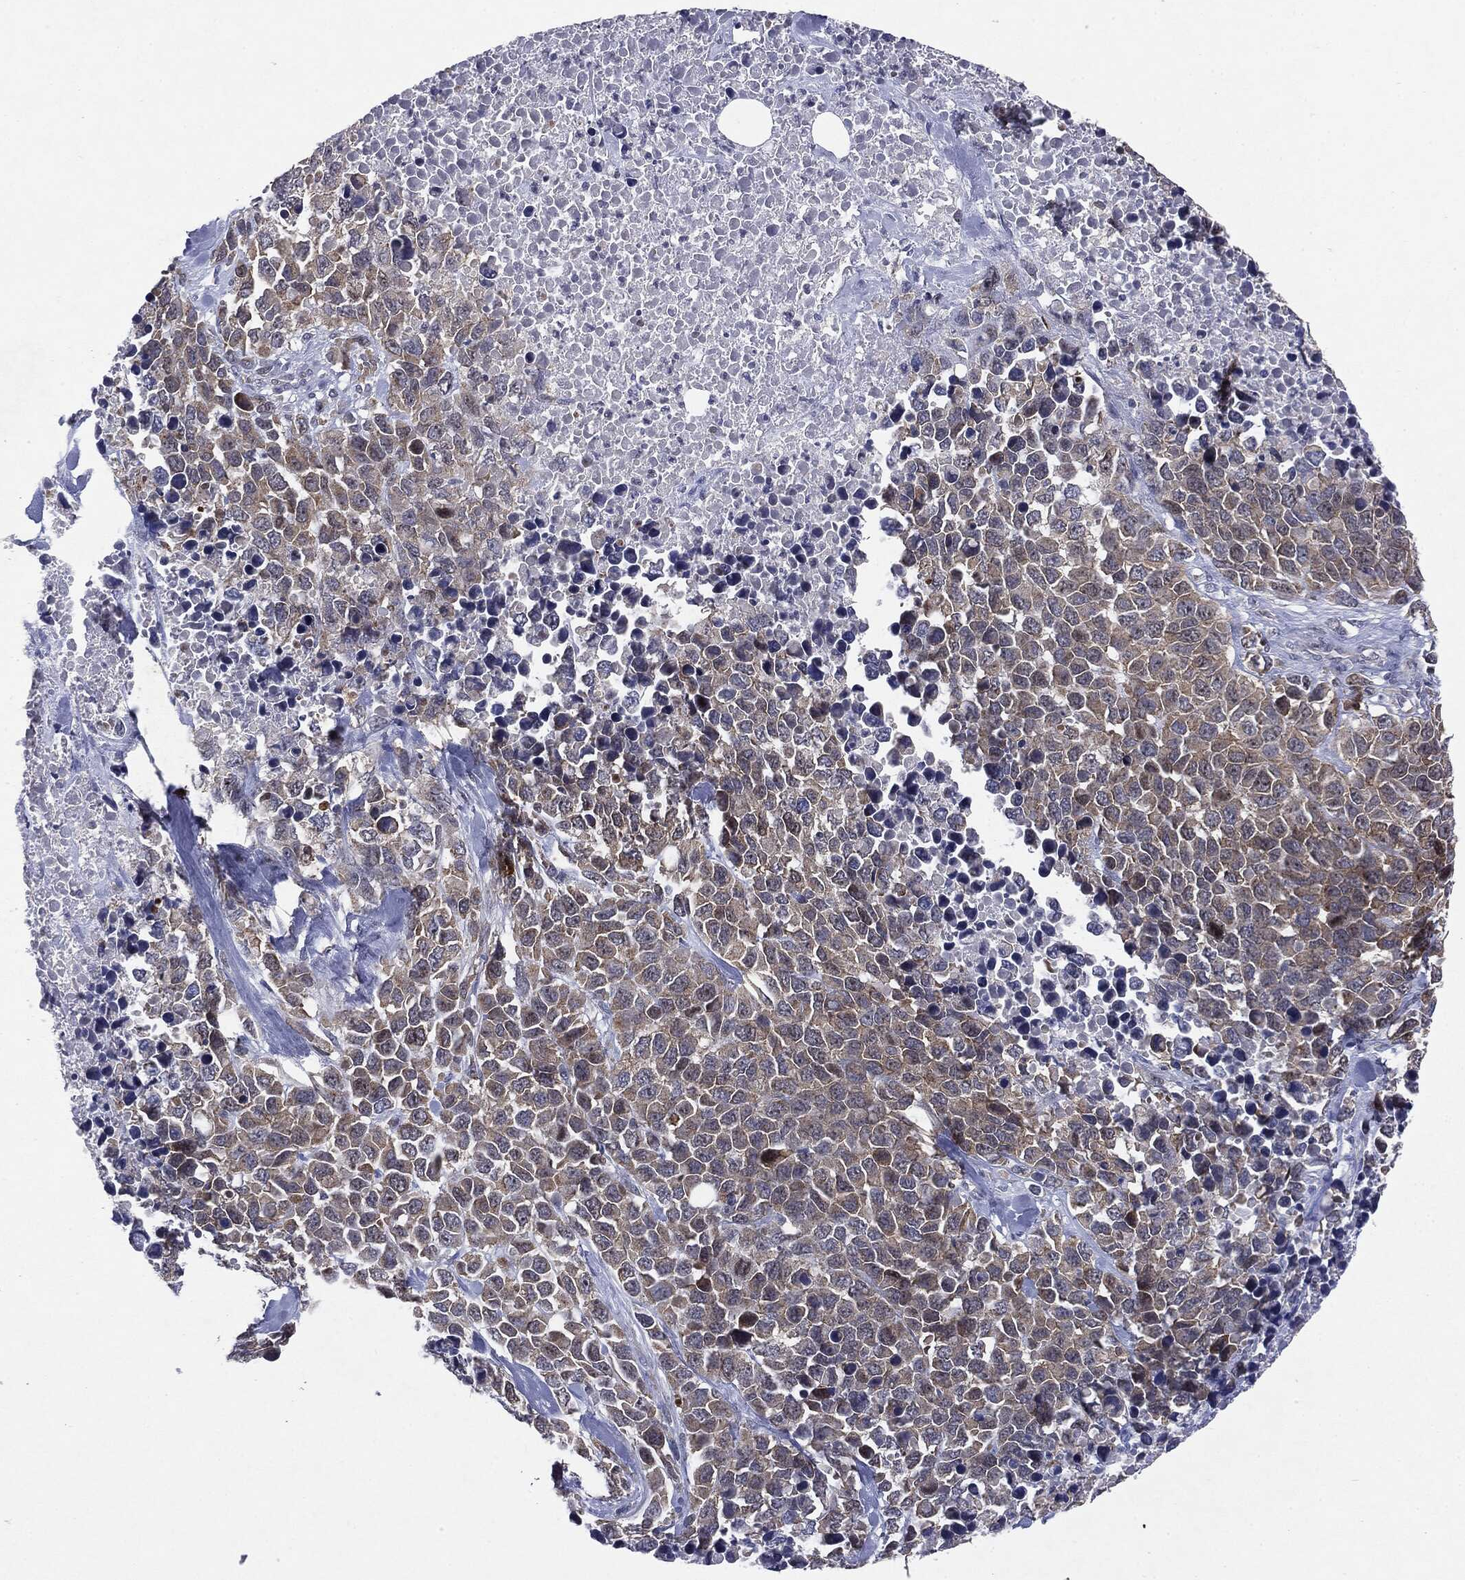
{"staining": {"intensity": "weak", "quantity": ">75%", "location": "cytoplasmic/membranous"}, "tissue": "melanoma", "cell_type": "Tumor cells", "image_type": "cancer", "snomed": [{"axis": "morphology", "description": "Malignant melanoma, Metastatic site"}, {"axis": "topography", "description": "Skin"}], "caption": "A brown stain shows weak cytoplasmic/membranous staining of a protein in human malignant melanoma (metastatic site) tumor cells.", "gene": "KIF2C", "patient": {"sex": "male", "age": 84}}